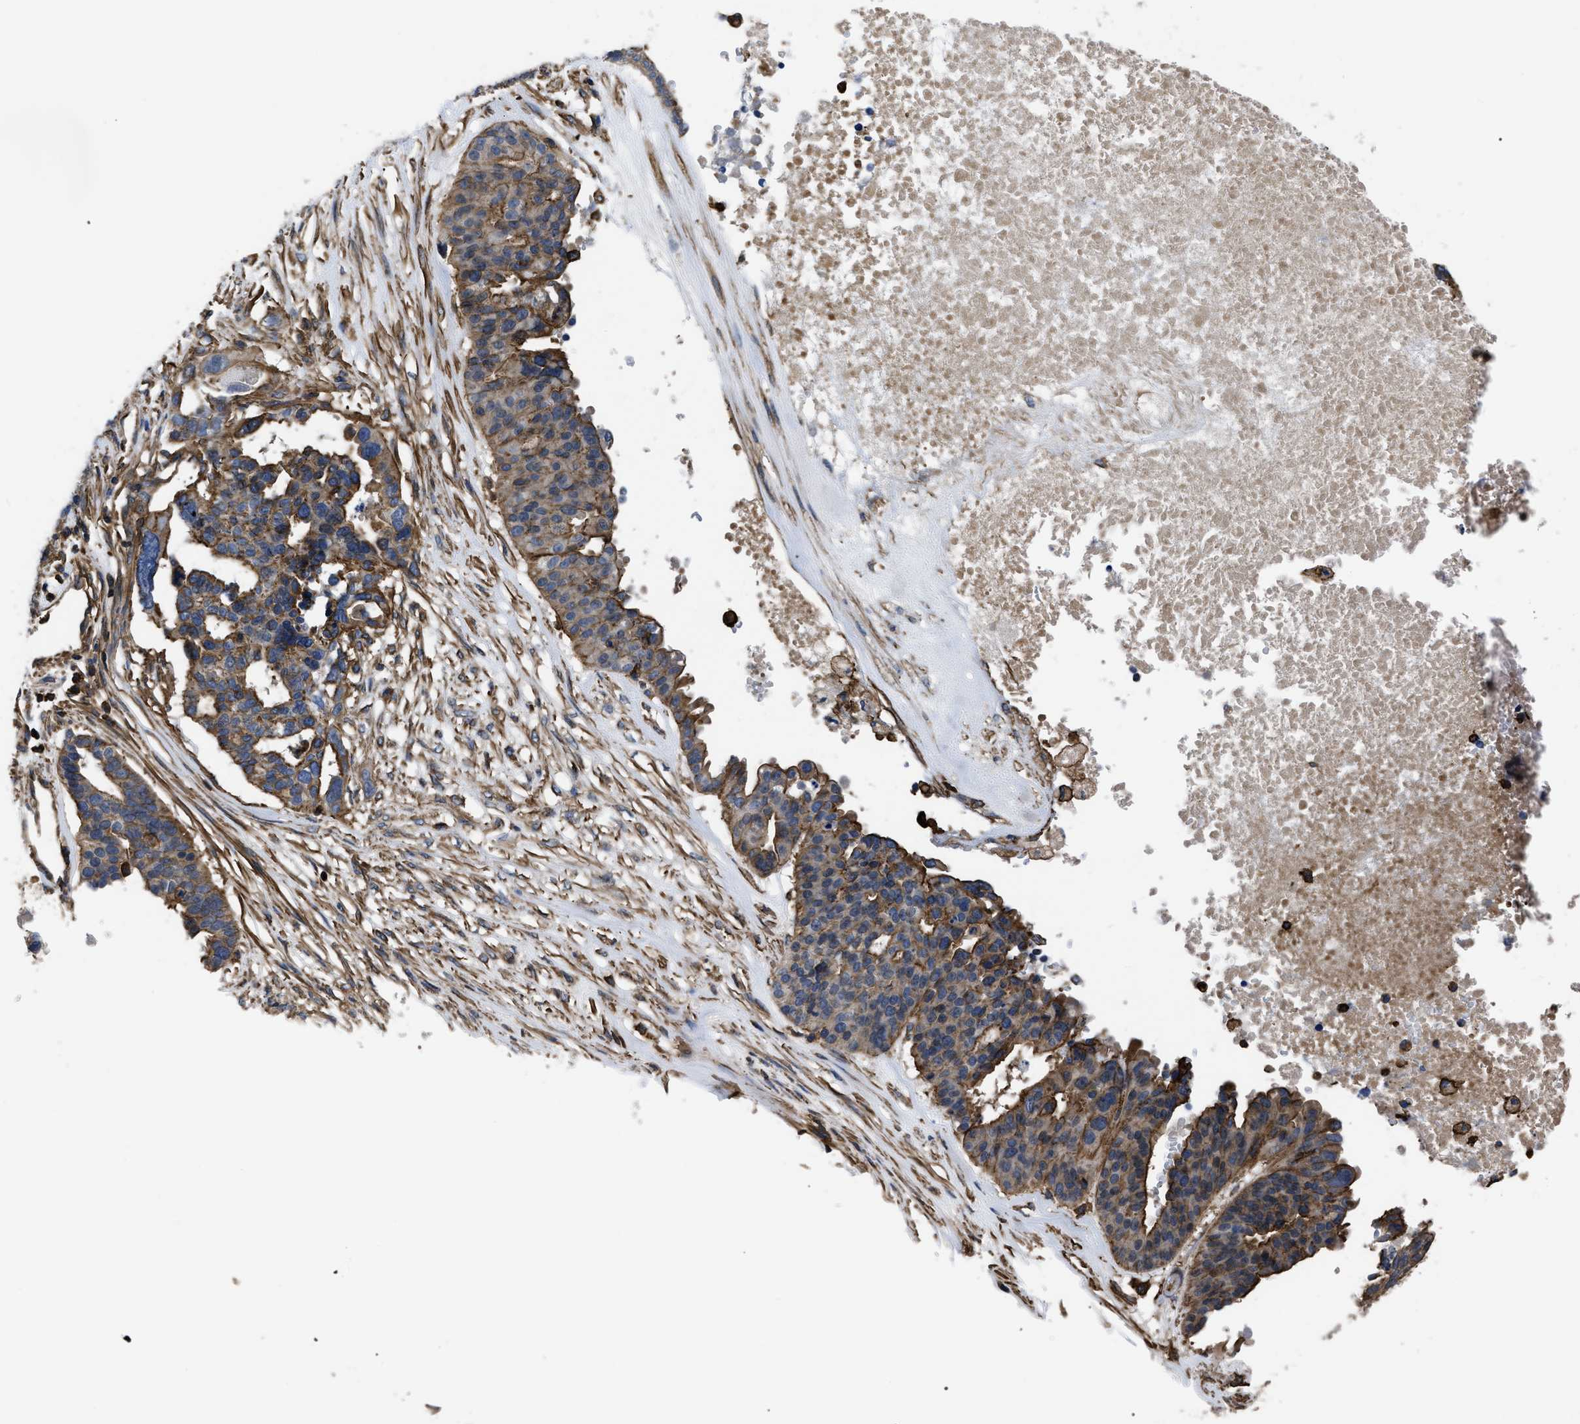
{"staining": {"intensity": "moderate", "quantity": ">75%", "location": "cytoplasmic/membranous"}, "tissue": "ovarian cancer", "cell_type": "Tumor cells", "image_type": "cancer", "snomed": [{"axis": "morphology", "description": "Cystadenocarcinoma, serous, NOS"}, {"axis": "topography", "description": "Ovary"}], "caption": "This image reveals IHC staining of ovarian cancer (serous cystadenocarcinoma), with medium moderate cytoplasmic/membranous positivity in about >75% of tumor cells.", "gene": "SCUBE2", "patient": {"sex": "female", "age": 59}}